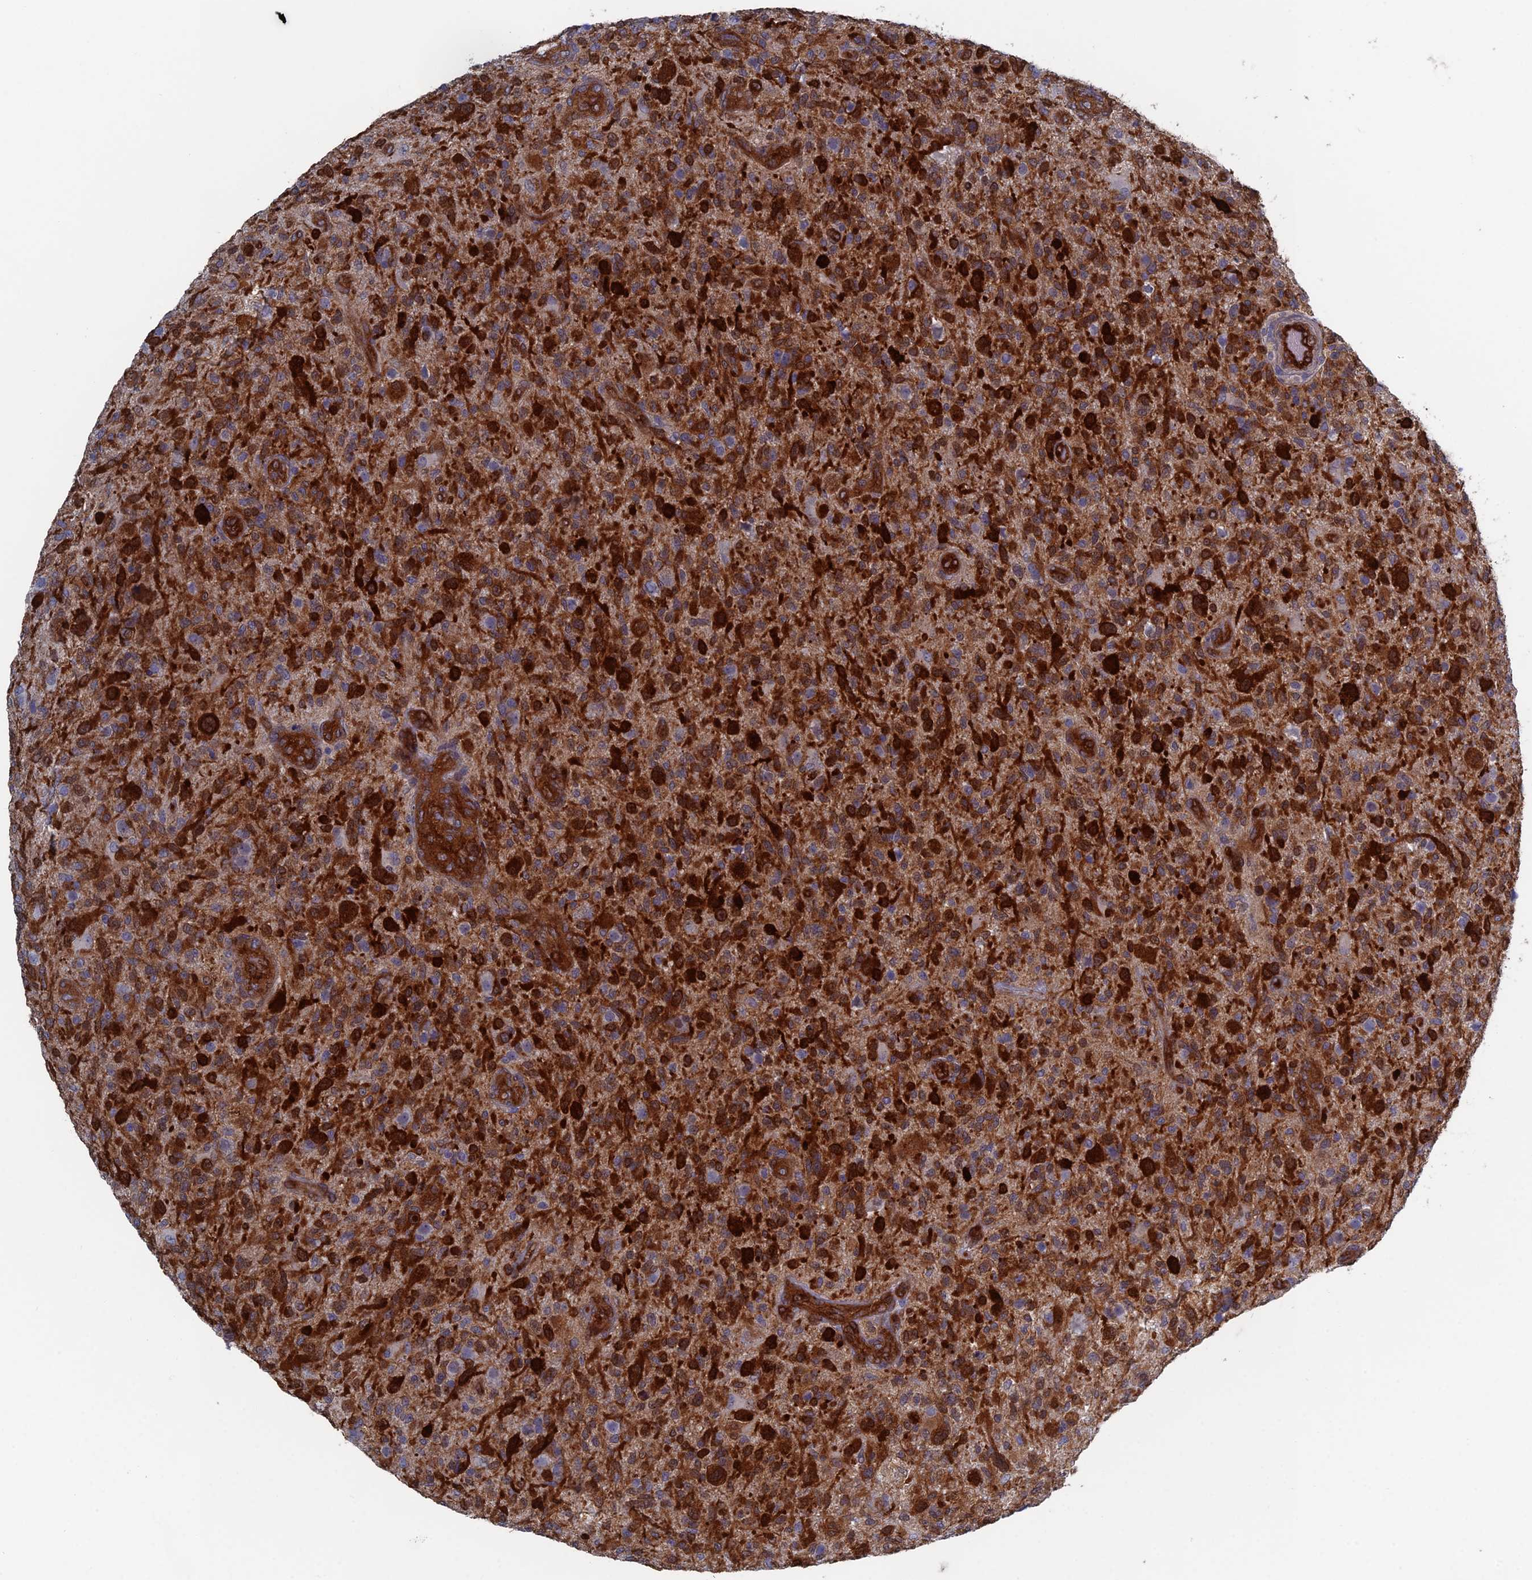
{"staining": {"intensity": "strong", "quantity": "25%-75%", "location": "cytoplasmic/membranous"}, "tissue": "glioma", "cell_type": "Tumor cells", "image_type": "cancer", "snomed": [{"axis": "morphology", "description": "Glioma, malignant, High grade"}, {"axis": "topography", "description": "Brain"}], "caption": "An image showing strong cytoplasmic/membranous positivity in about 25%-75% of tumor cells in high-grade glioma (malignant), as visualized by brown immunohistochemical staining.", "gene": "ARAP3", "patient": {"sex": "male", "age": 47}}